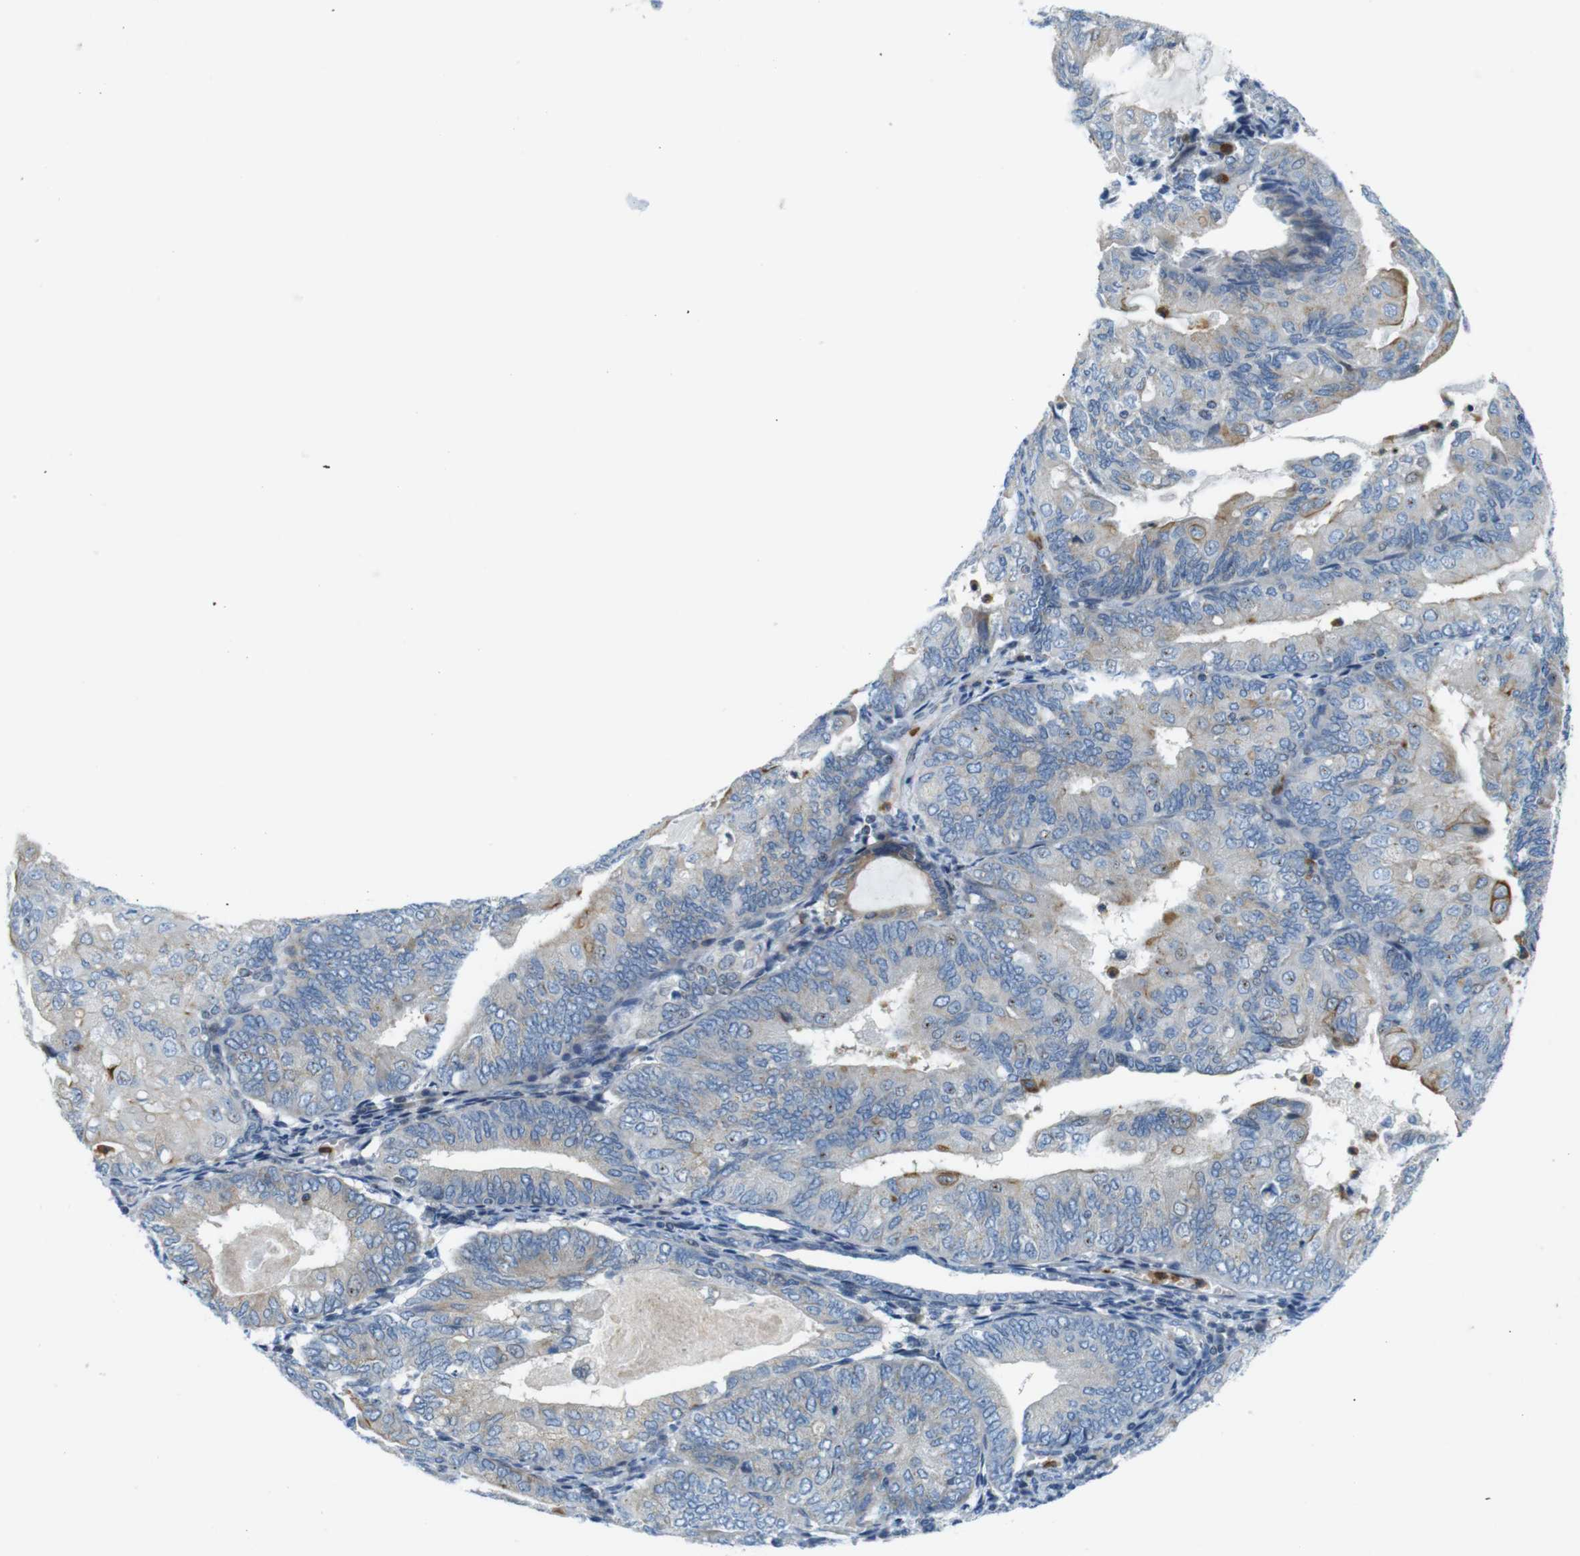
{"staining": {"intensity": "weak", "quantity": "25%-75%", "location": "cytoplasmic/membranous"}, "tissue": "endometrial cancer", "cell_type": "Tumor cells", "image_type": "cancer", "snomed": [{"axis": "morphology", "description": "Adenocarcinoma, NOS"}, {"axis": "topography", "description": "Endometrium"}], "caption": "Immunohistochemical staining of human adenocarcinoma (endometrial) shows low levels of weak cytoplasmic/membranous protein expression in about 25%-75% of tumor cells. Ihc stains the protein of interest in brown and the nuclei are stained blue.", "gene": "ZDHHC3", "patient": {"sex": "female", "age": 81}}